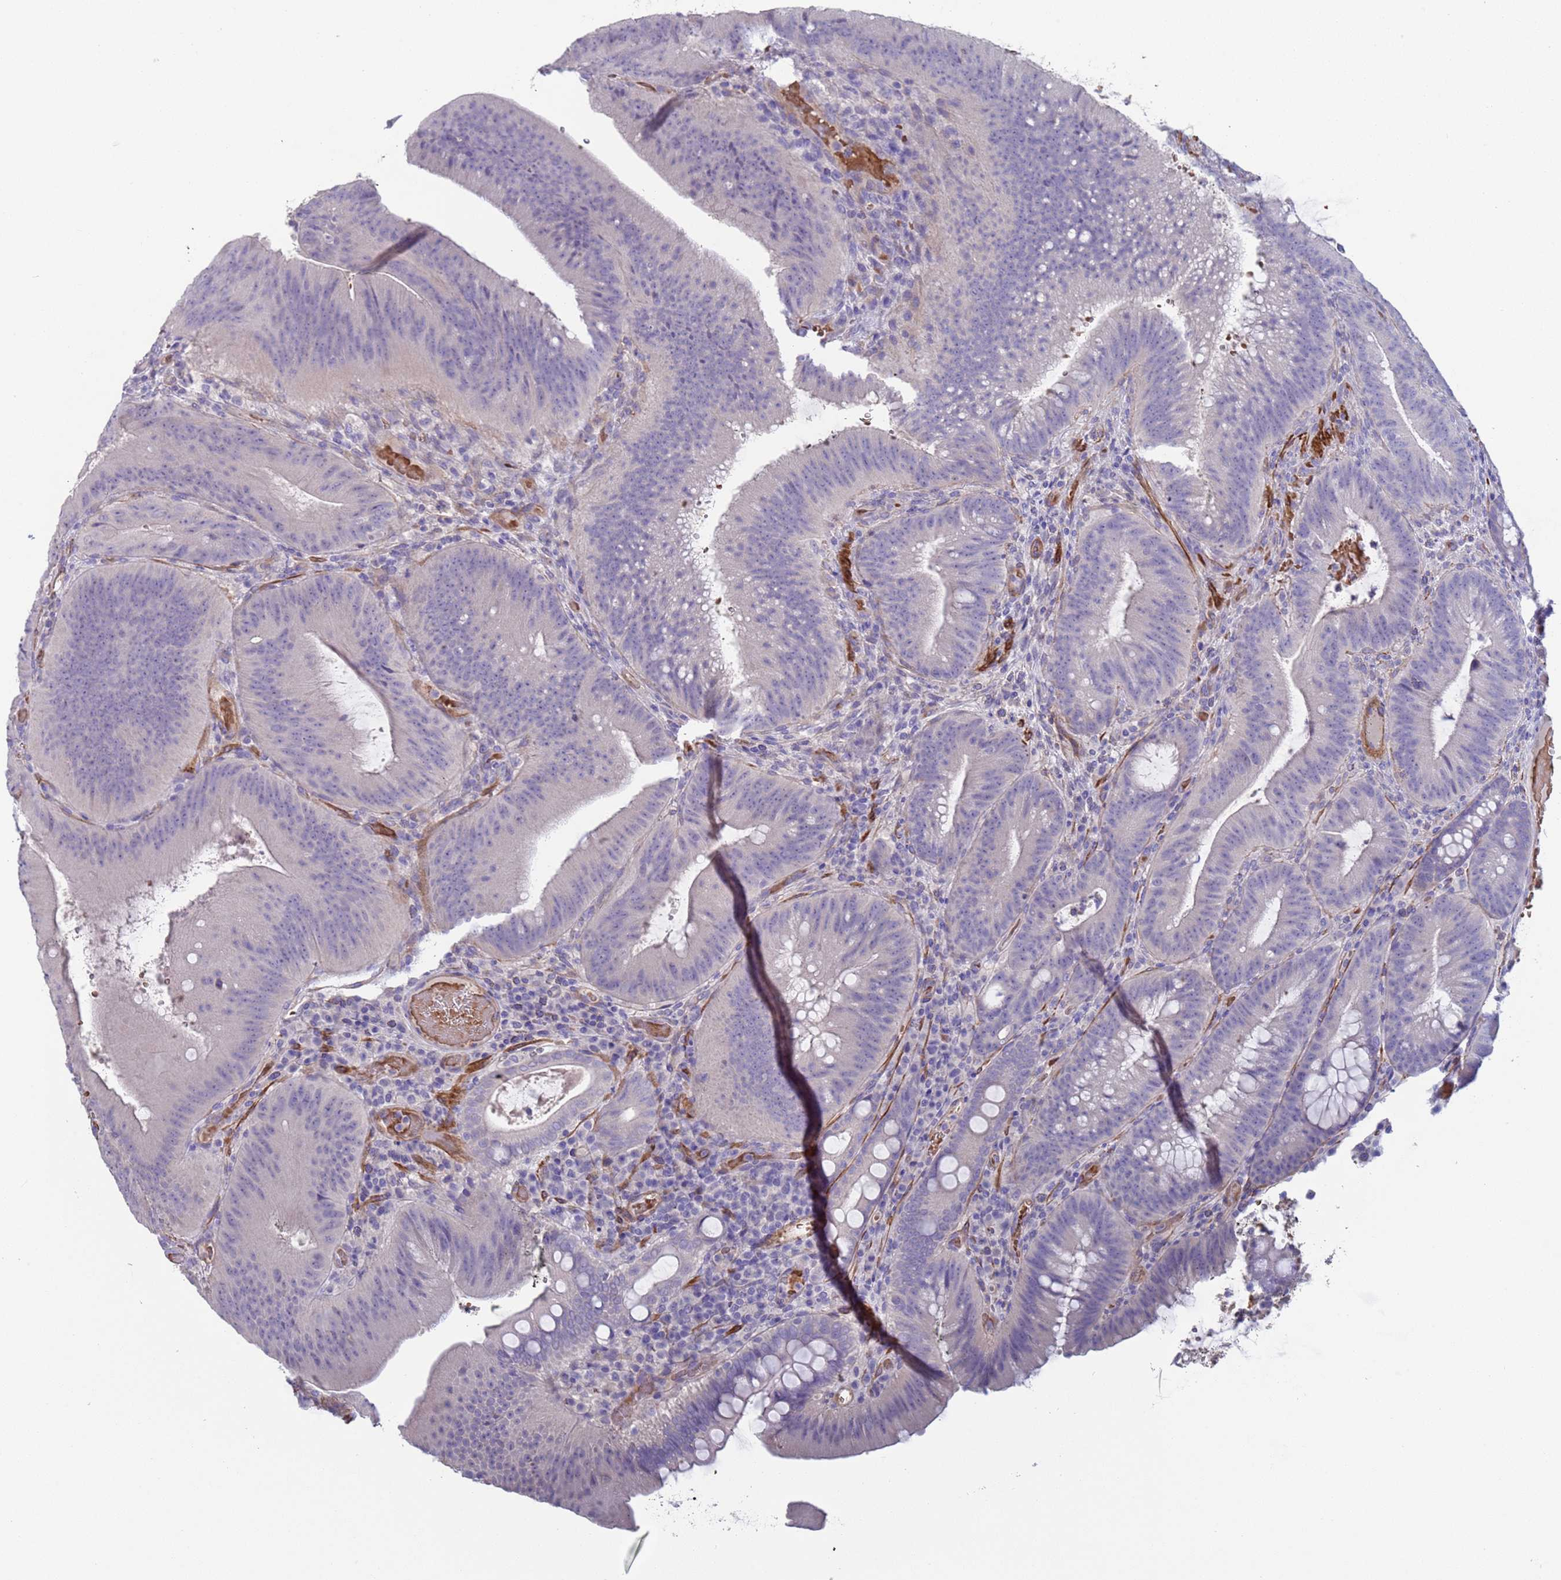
{"staining": {"intensity": "negative", "quantity": "none", "location": "none"}, "tissue": "colorectal cancer", "cell_type": "Tumor cells", "image_type": "cancer", "snomed": [{"axis": "morphology", "description": "Adenocarcinoma, NOS"}, {"axis": "topography", "description": "Colon"}], "caption": "The micrograph shows no significant positivity in tumor cells of colorectal adenocarcinoma.", "gene": "KBTBD3", "patient": {"sex": "female", "age": 43}}